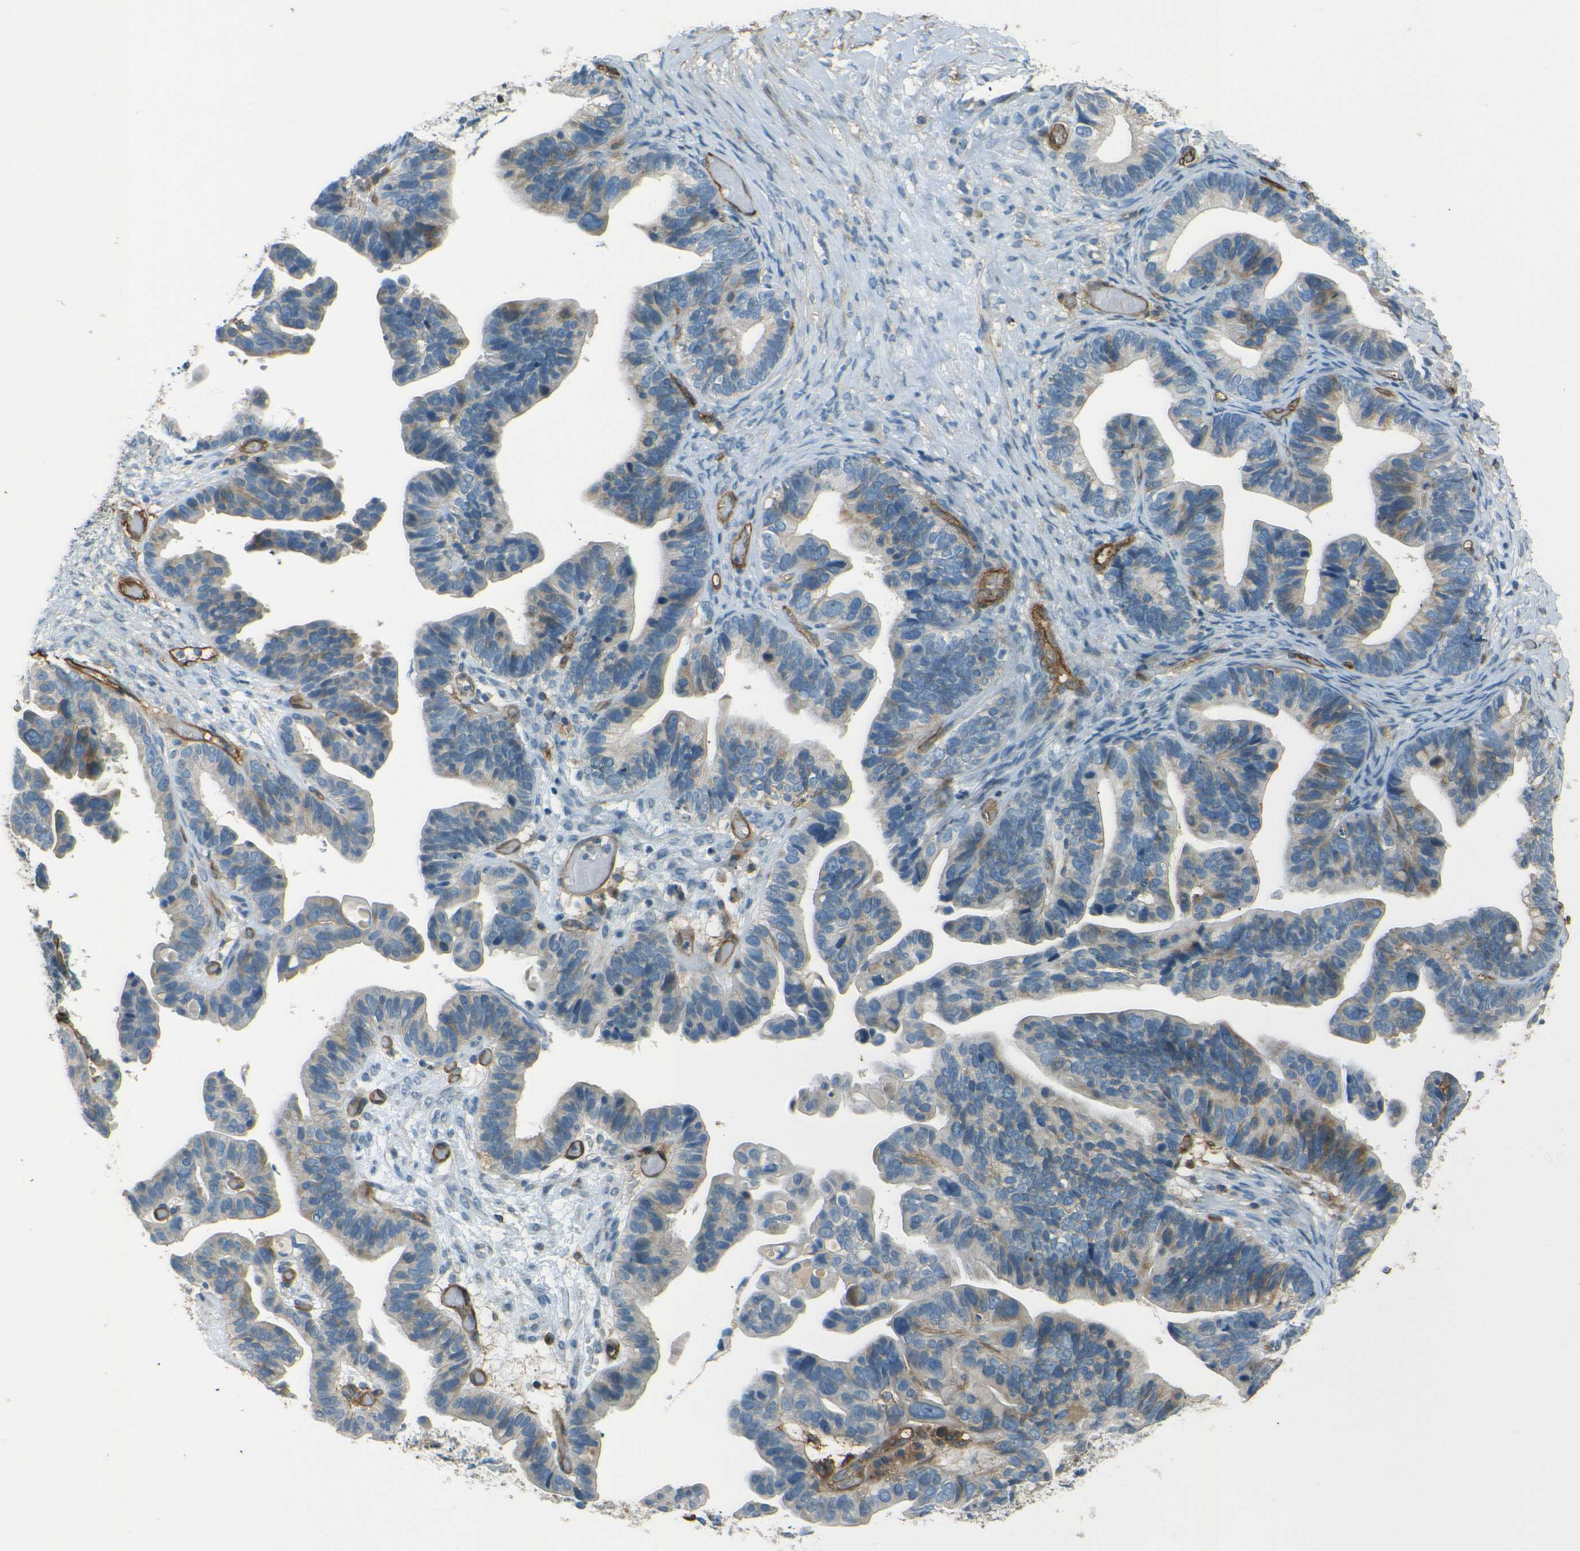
{"staining": {"intensity": "weak", "quantity": "25%-75%", "location": "cytoplasmic/membranous"}, "tissue": "ovarian cancer", "cell_type": "Tumor cells", "image_type": "cancer", "snomed": [{"axis": "morphology", "description": "Cystadenocarcinoma, serous, NOS"}, {"axis": "topography", "description": "Ovary"}], "caption": "A histopathology image of human ovarian cancer (serous cystadenocarcinoma) stained for a protein demonstrates weak cytoplasmic/membranous brown staining in tumor cells. (DAB (3,3'-diaminobenzidine) IHC, brown staining for protein, blue staining for nuclei).", "gene": "ENTPD1", "patient": {"sex": "female", "age": 56}}